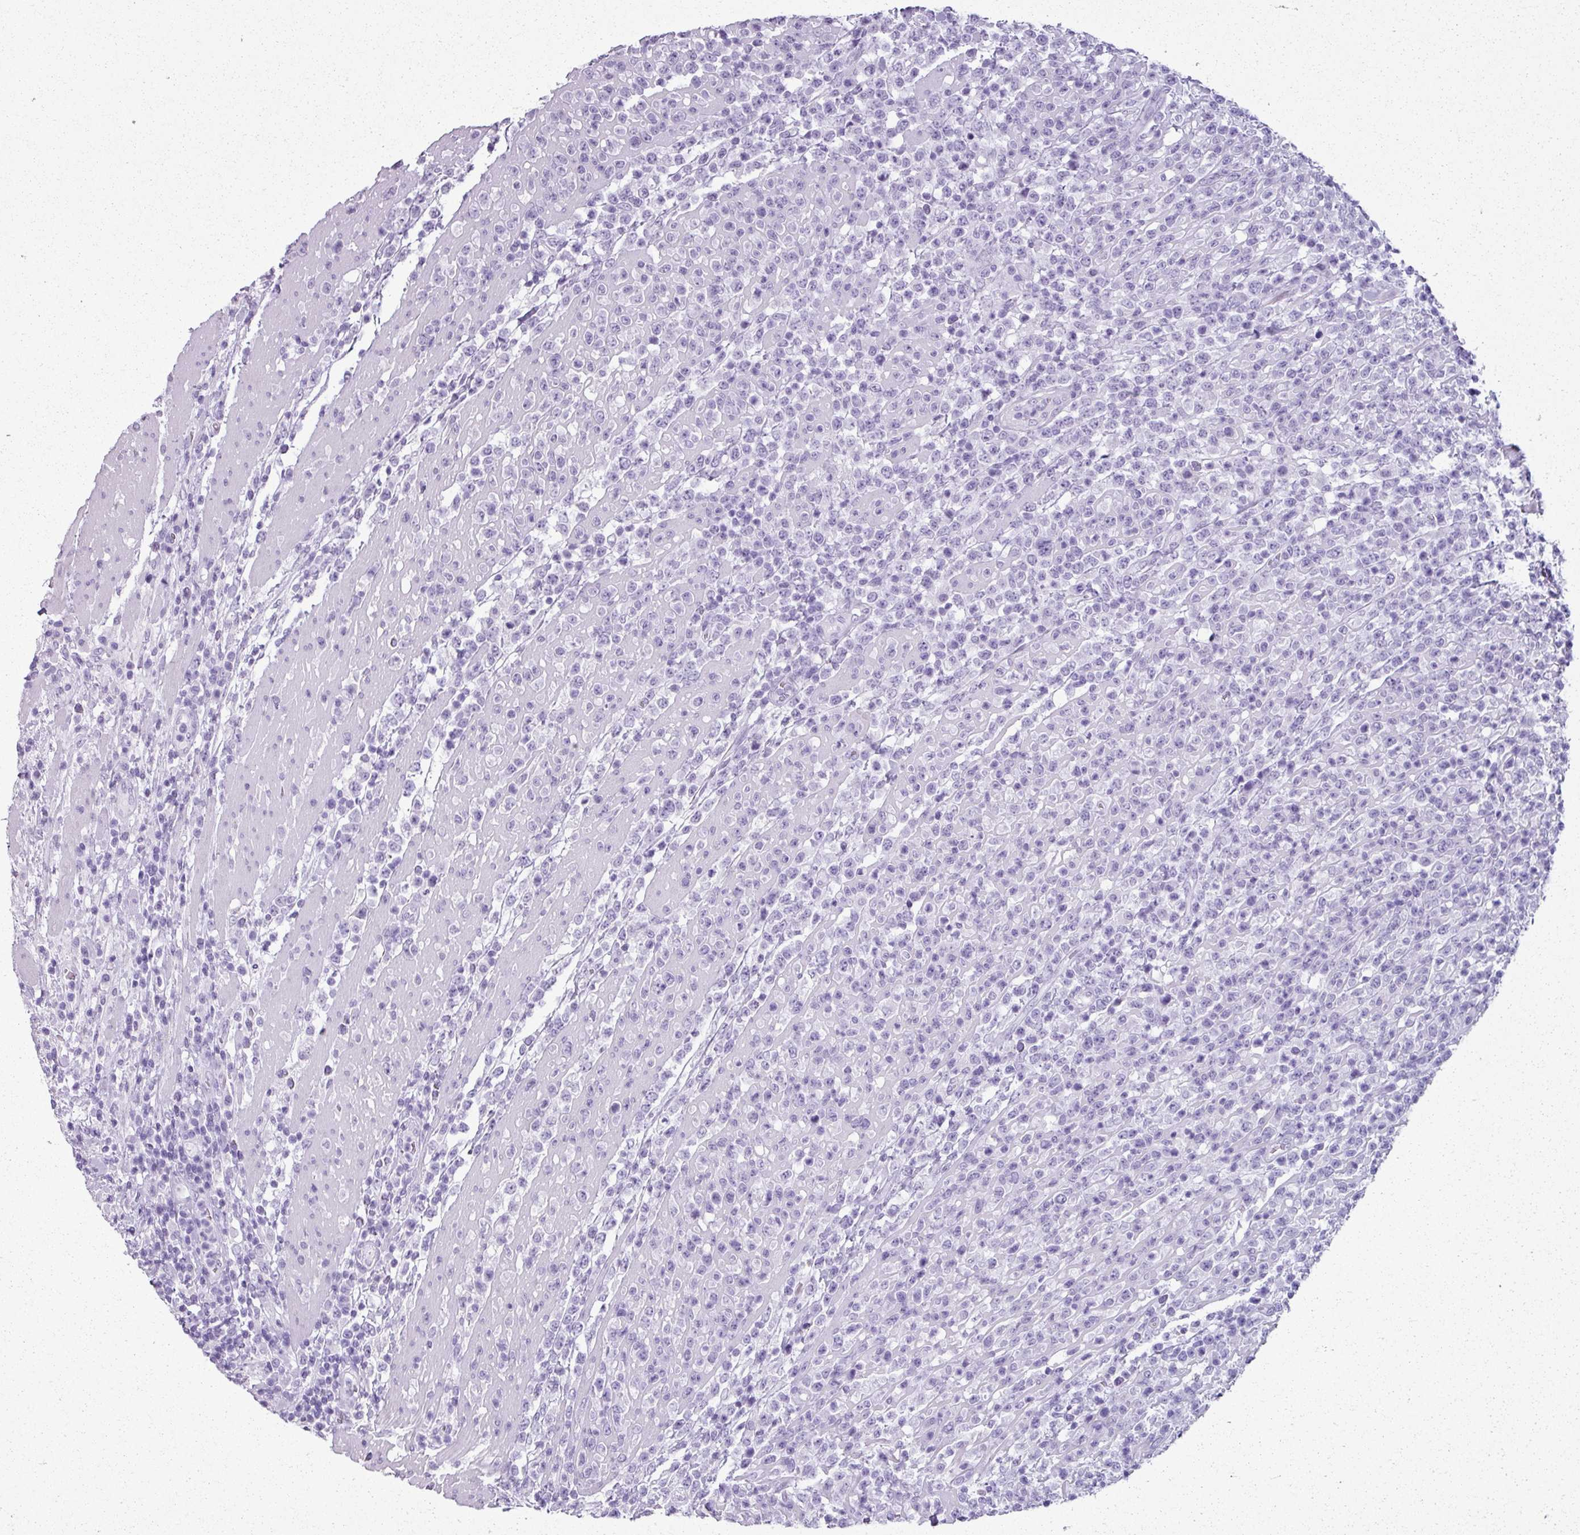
{"staining": {"intensity": "negative", "quantity": "none", "location": "none"}, "tissue": "lymphoma", "cell_type": "Tumor cells", "image_type": "cancer", "snomed": [{"axis": "morphology", "description": "Malignant lymphoma, non-Hodgkin's type, High grade"}, {"axis": "topography", "description": "Colon"}], "caption": "Immunohistochemistry (IHC) histopathology image of human lymphoma stained for a protein (brown), which exhibits no expression in tumor cells. (DAB immunohistochemistry, high magnification).", "gene": "SCT", "patient": {"sex": "female", "age": 53}}